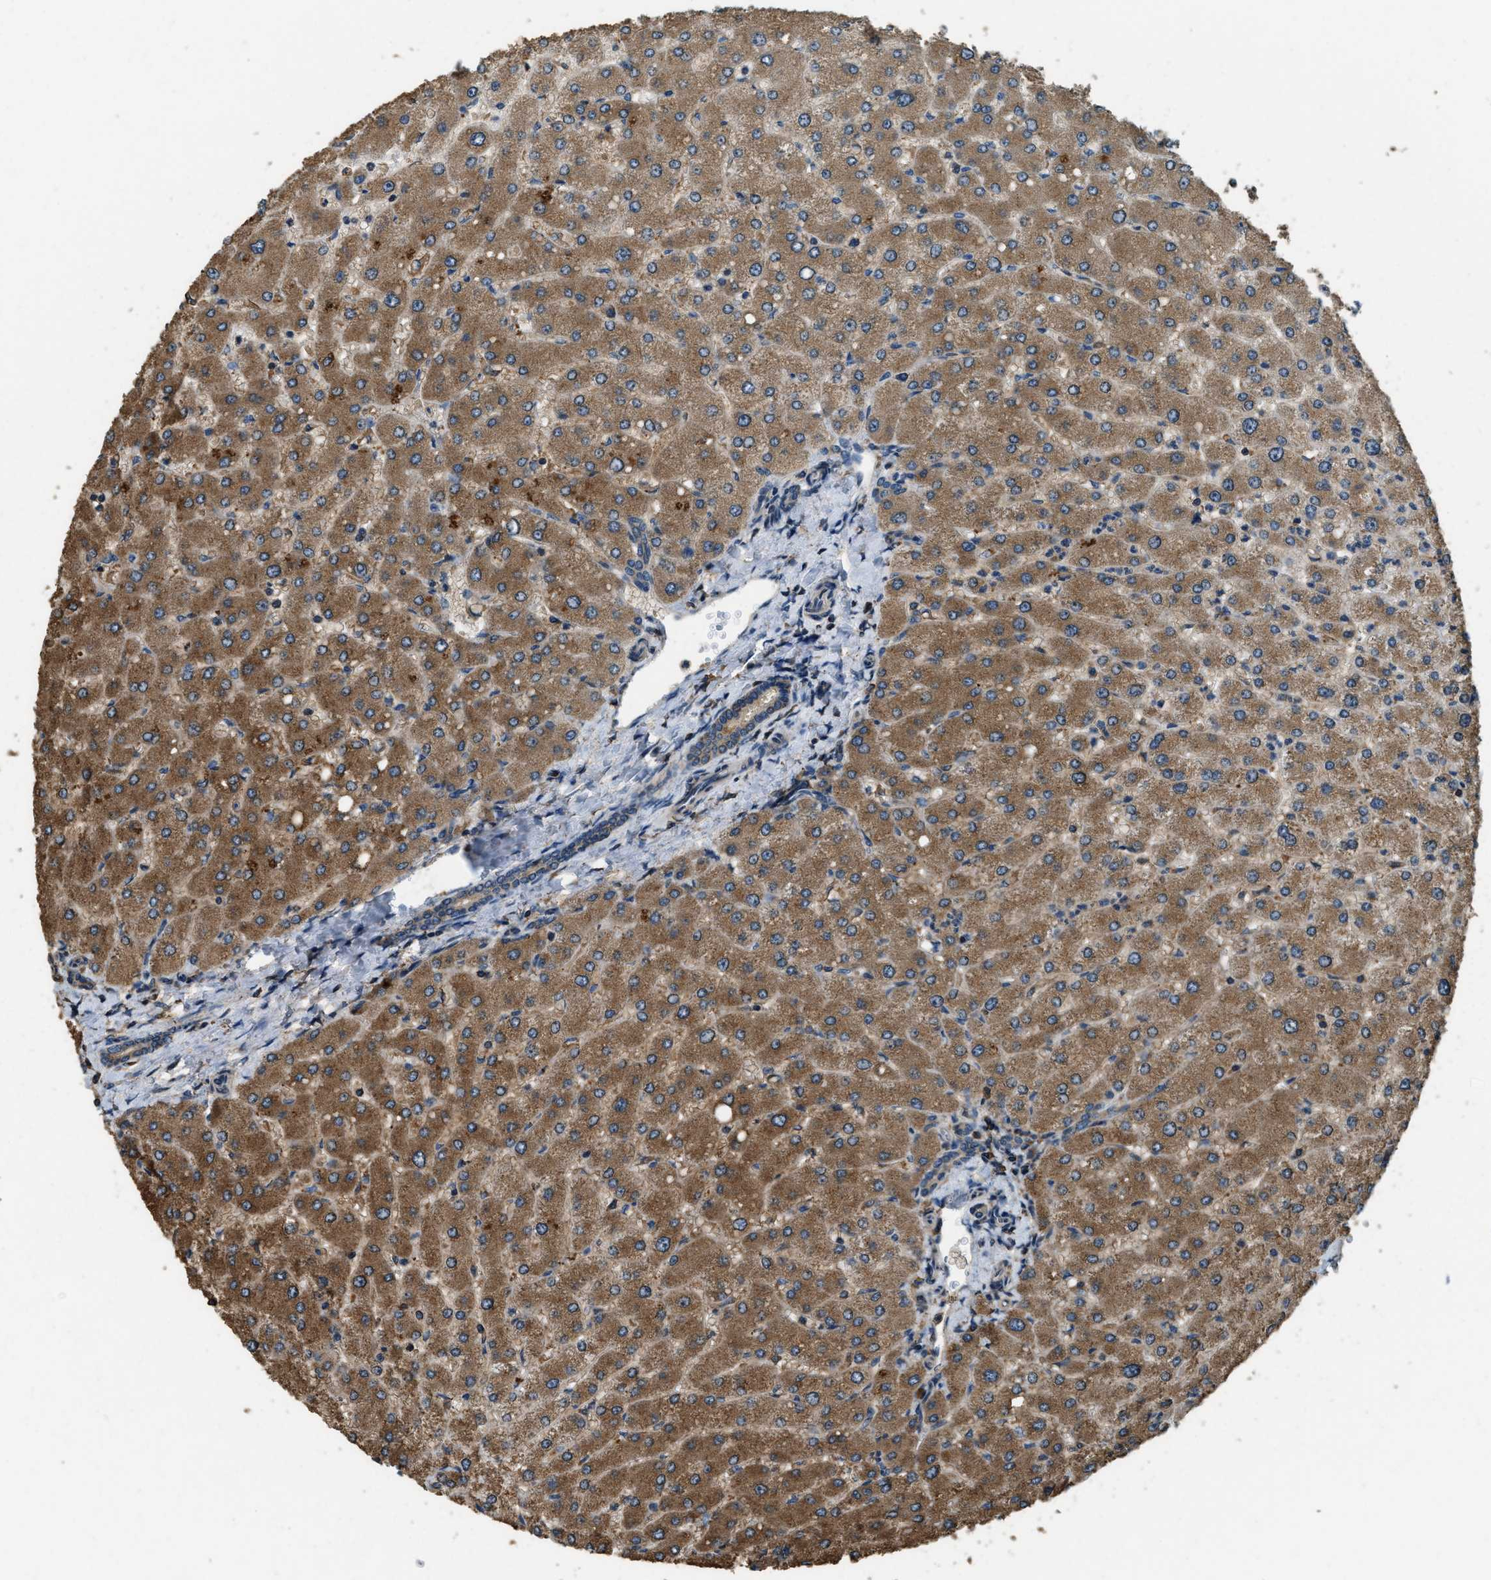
{"staining": {"intensity": "weak", "quantity": ">75%", "location": "cytoplasmic/membranous"}, "tissue": "liver", "cell_type": "Cholangiocytes", "image_type": "normal", "snomed": [{"axis": "morphology", "description": "Normal tissue, NOS"}, {"axis": "topography", "description": "Liver"}], "caption": "Protein expression analysis of benign liver exhibits weak cytoplasmic/membranous staining in approximately >75% of cholangiocytes.", "gene": "ERGIC1", "patient": {"sex": "male", "age": 55}}